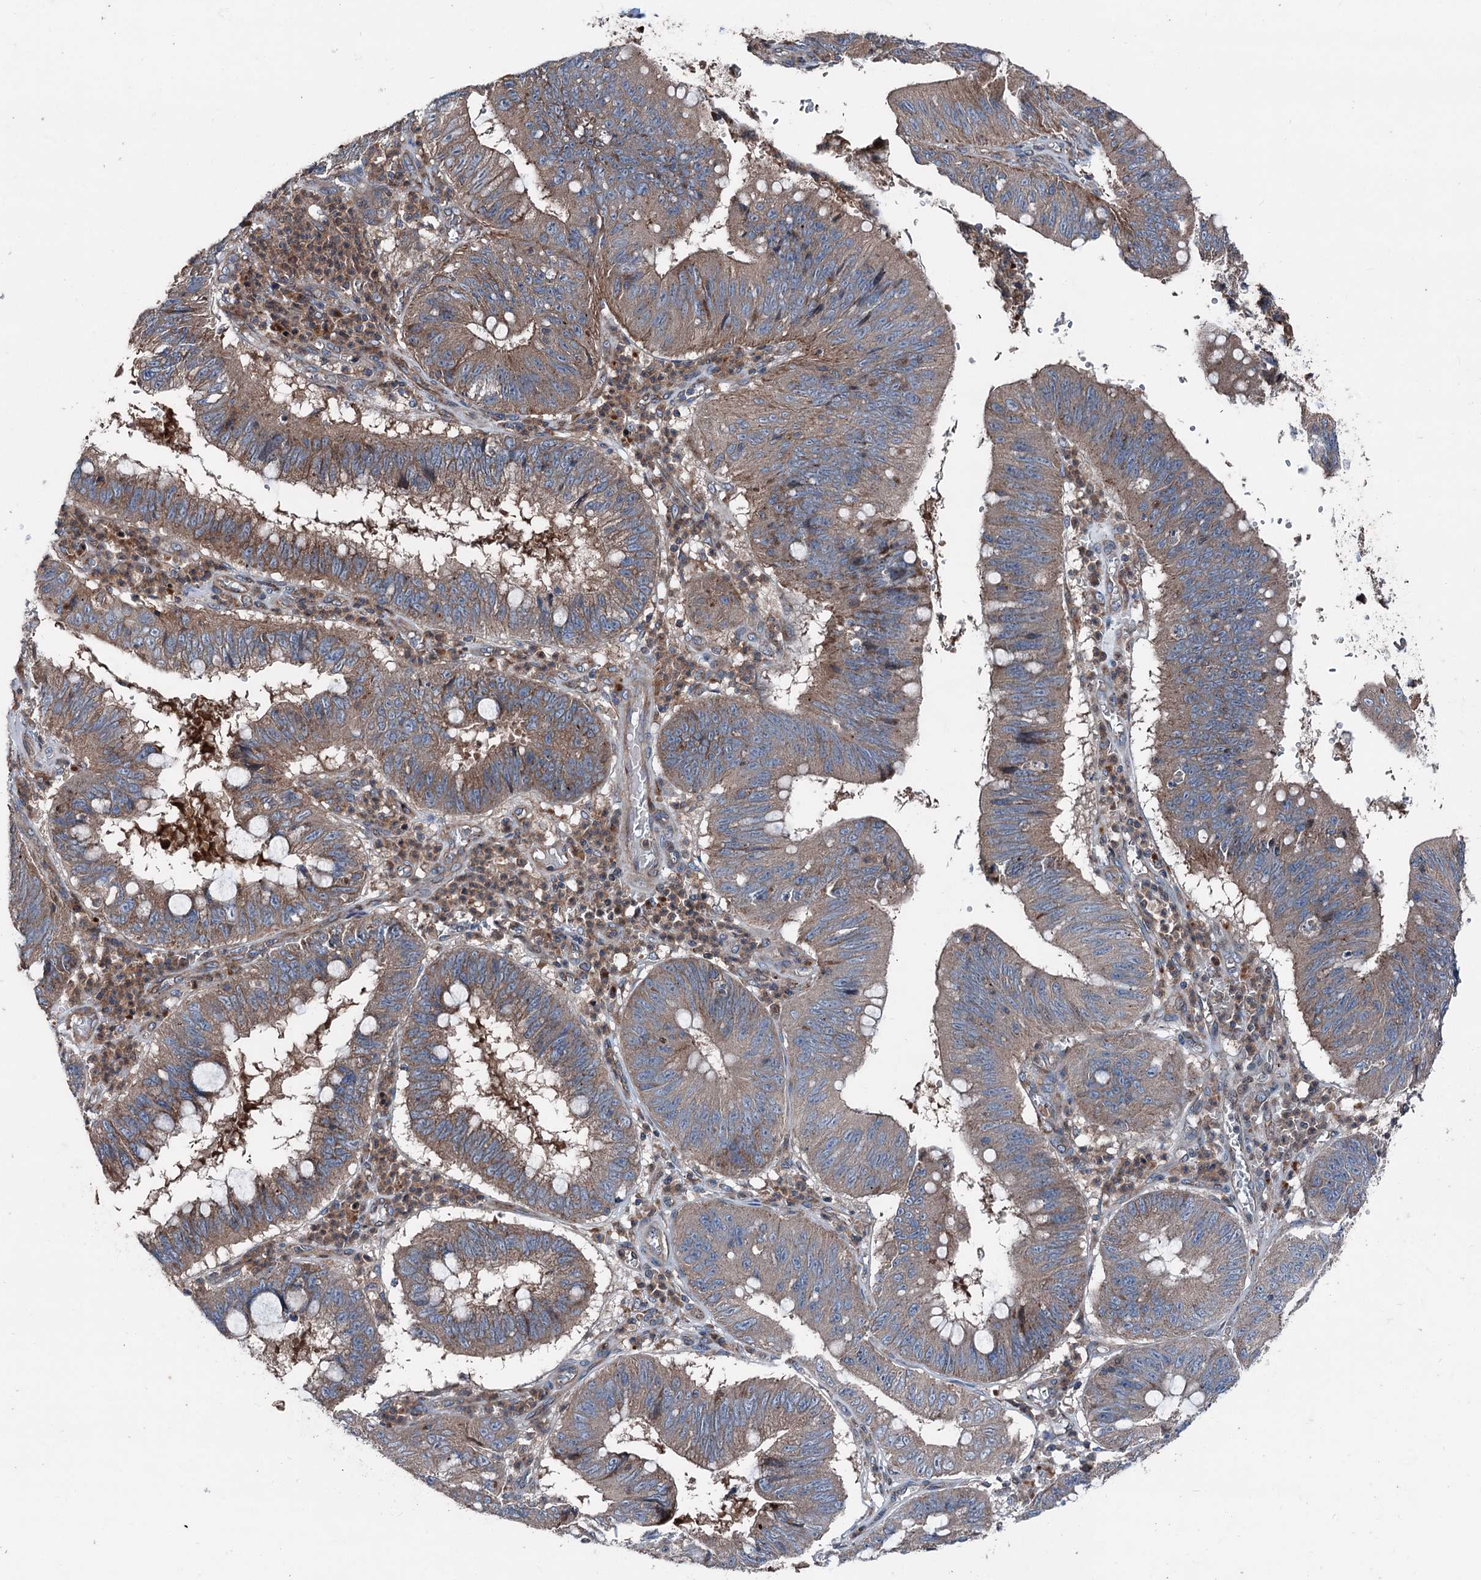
{"staining": {"intensity": "moderate", "quantity": ">75%", "location": "cytoplasmic/membranous"}, "tissue": "stomach cancer", "cell_type": "Tumor cells", "image_type": "cancer", "snomed": [{"axis": "morphology", "description": "Adenocarcinoma, NOS"}, {"axis": "topography", "description": "Stomach"}], "caption": "Tumor cells show medium levels of moderate cytoplasmic/membranous positivity in approximately >75% of cells in human stomach cancer (adenocarcinoma).", "gene": "RUFY1", "patient": {"sex": "male", "age": 59}}